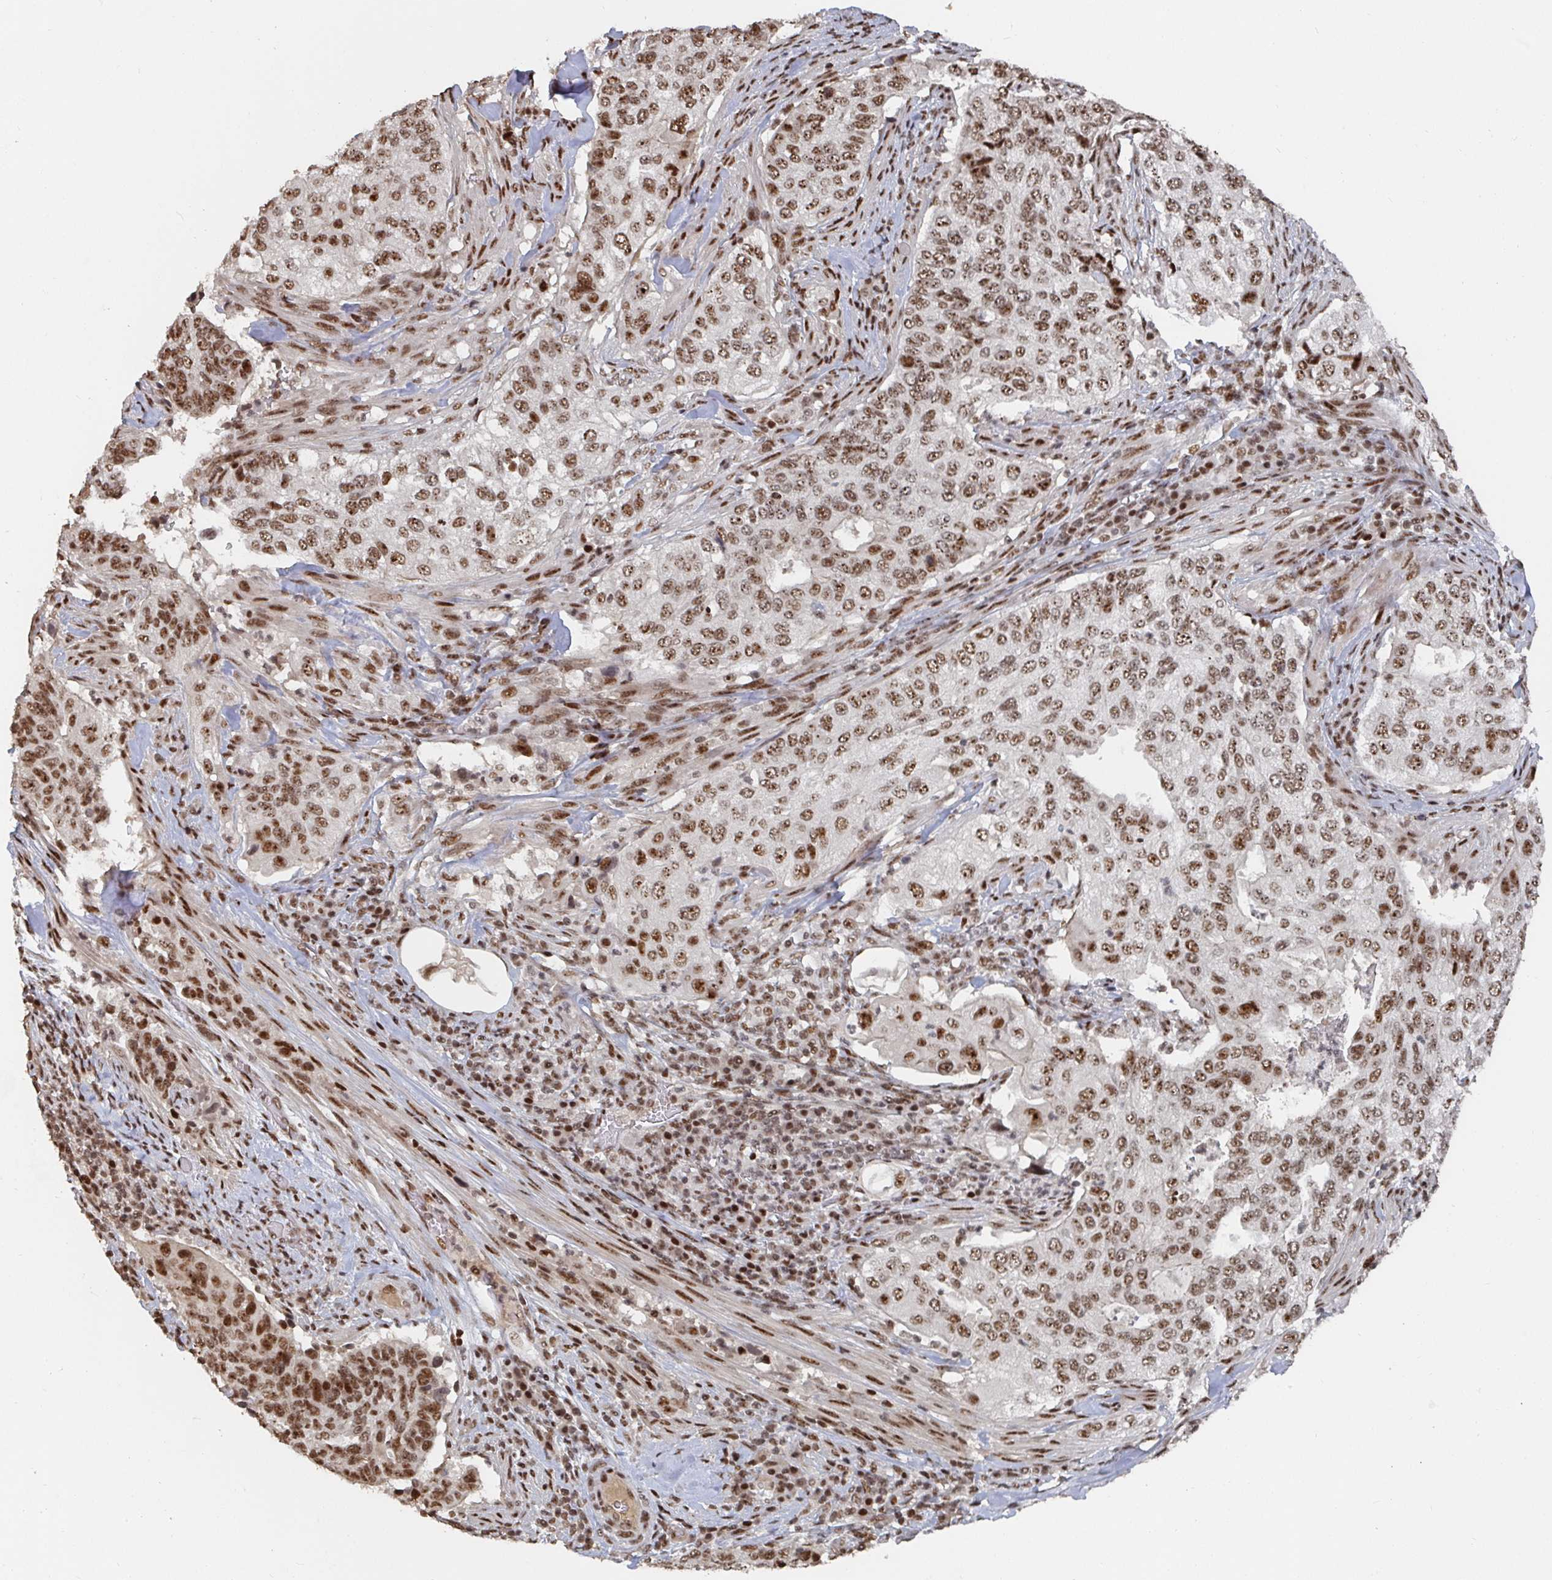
{"staining": {"intensity": "moderate", "quantity": ">75%", "location": "nuclear"}, "tissue": "cervical cancer", "cell_type": "Tumor cells", "image_type": "cancer", "snomed": [{"axis": "morphology", "description": "Squamous cell carcinoma, NOS"}, {"axis": "topography", "description": "Cervix"}], "caption": "Squamous cell carcinoma (cervical) stained with a brown dye shows moderate nuclear positive expression in about >75% of tumor cells.", "gene": "ZDHHC12", "patient": {"sex": "female", "age": 38}}